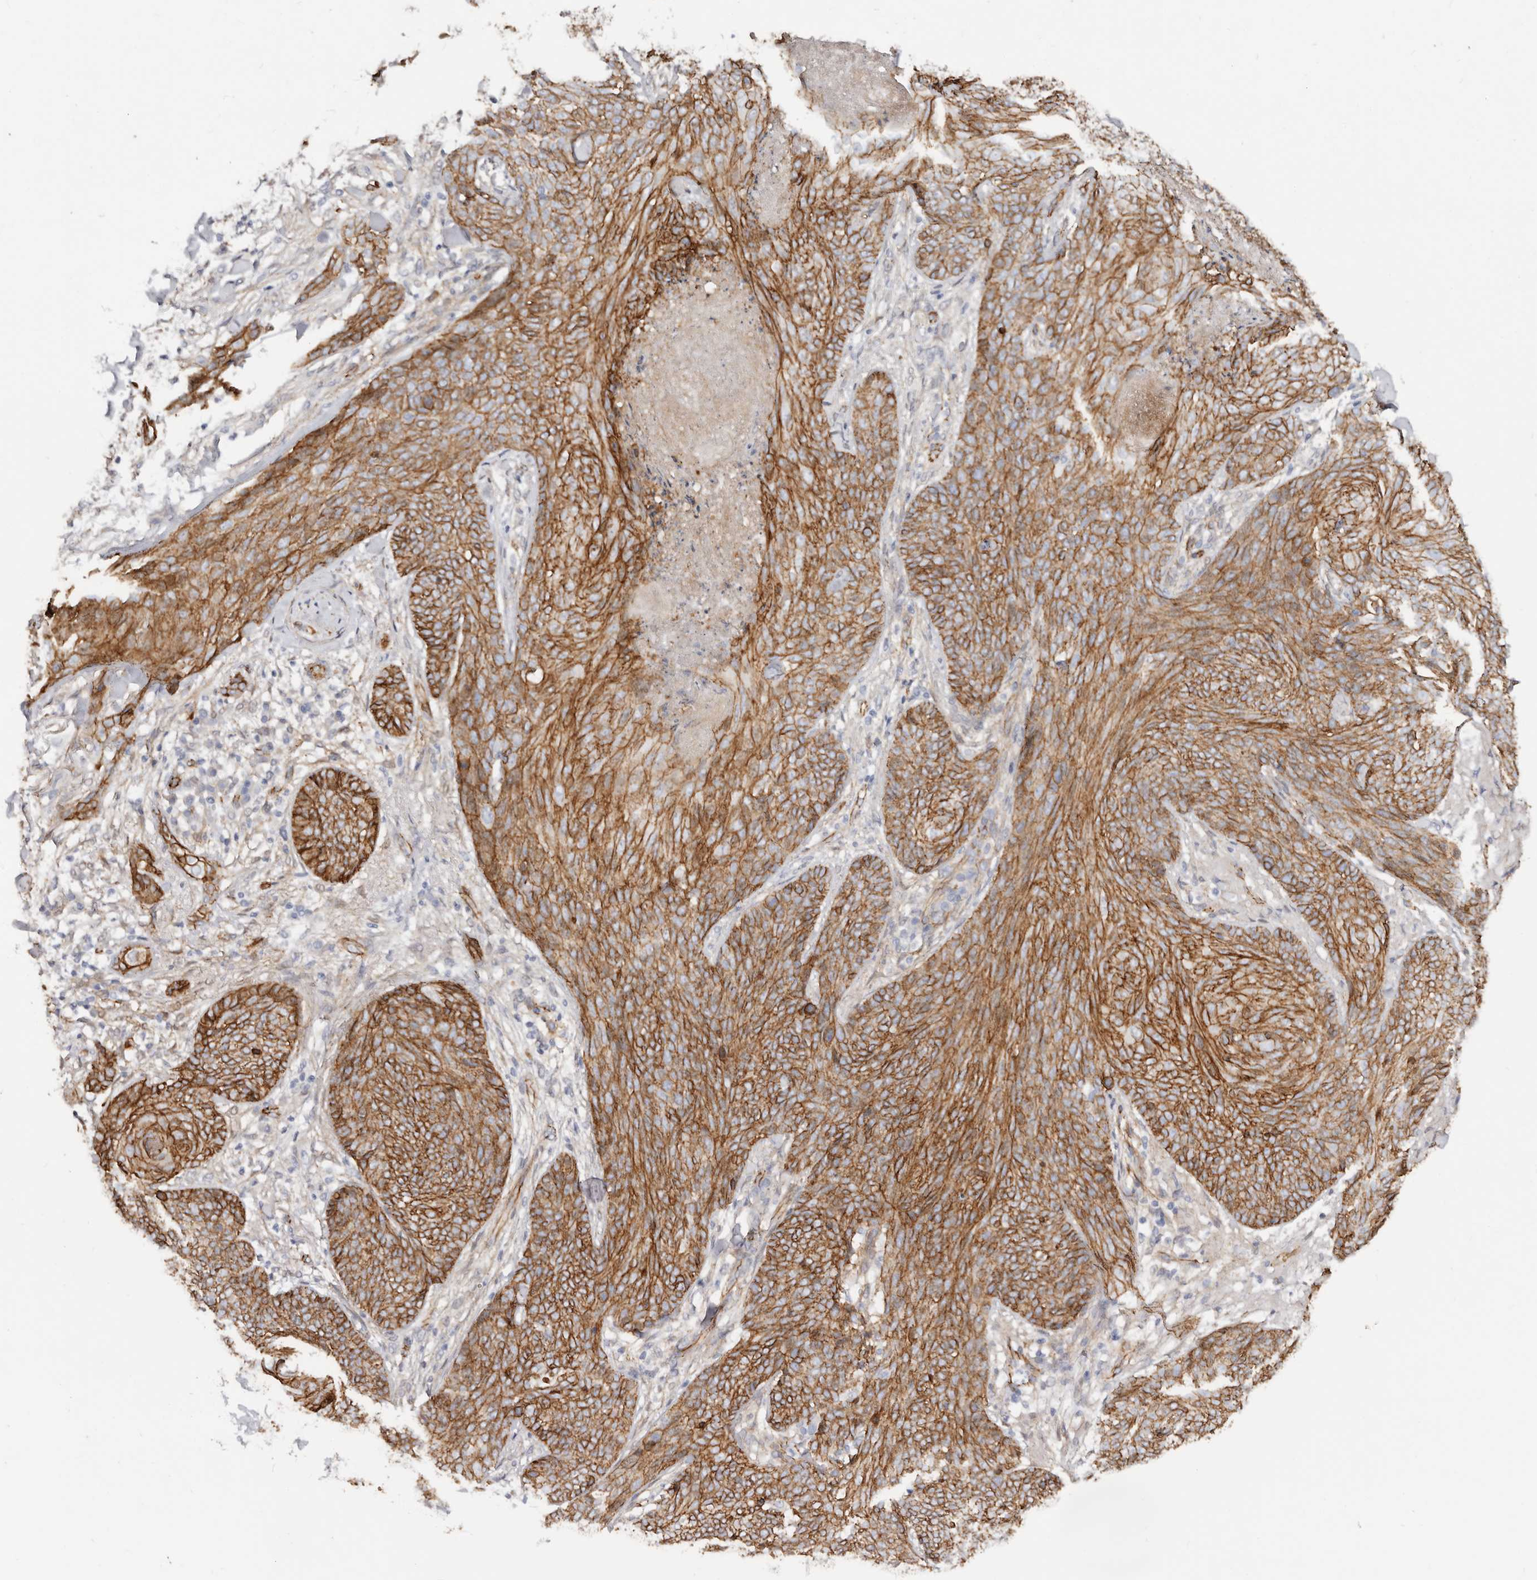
{"staining": {"intensity": "strong", "quantity": ">75%", "location": "cytoplasmic/membranous"}, "tissue": "skin cancer", "cell_type": "Tumor cells", "image_type": "cancer", "snomed": [{"axis": "morphology", "description": "Basal cell carcinoma"}, {"axis": "topography", "description": "Skin"}], "caption": "Protein staining by IHC reveals strong cytoplasmic/membranous staining in about >75% of tumor cells in skin basal cell carcinoma.", "gene": "CTNNB1", "patient": {"sex": "male", "age": 85}}